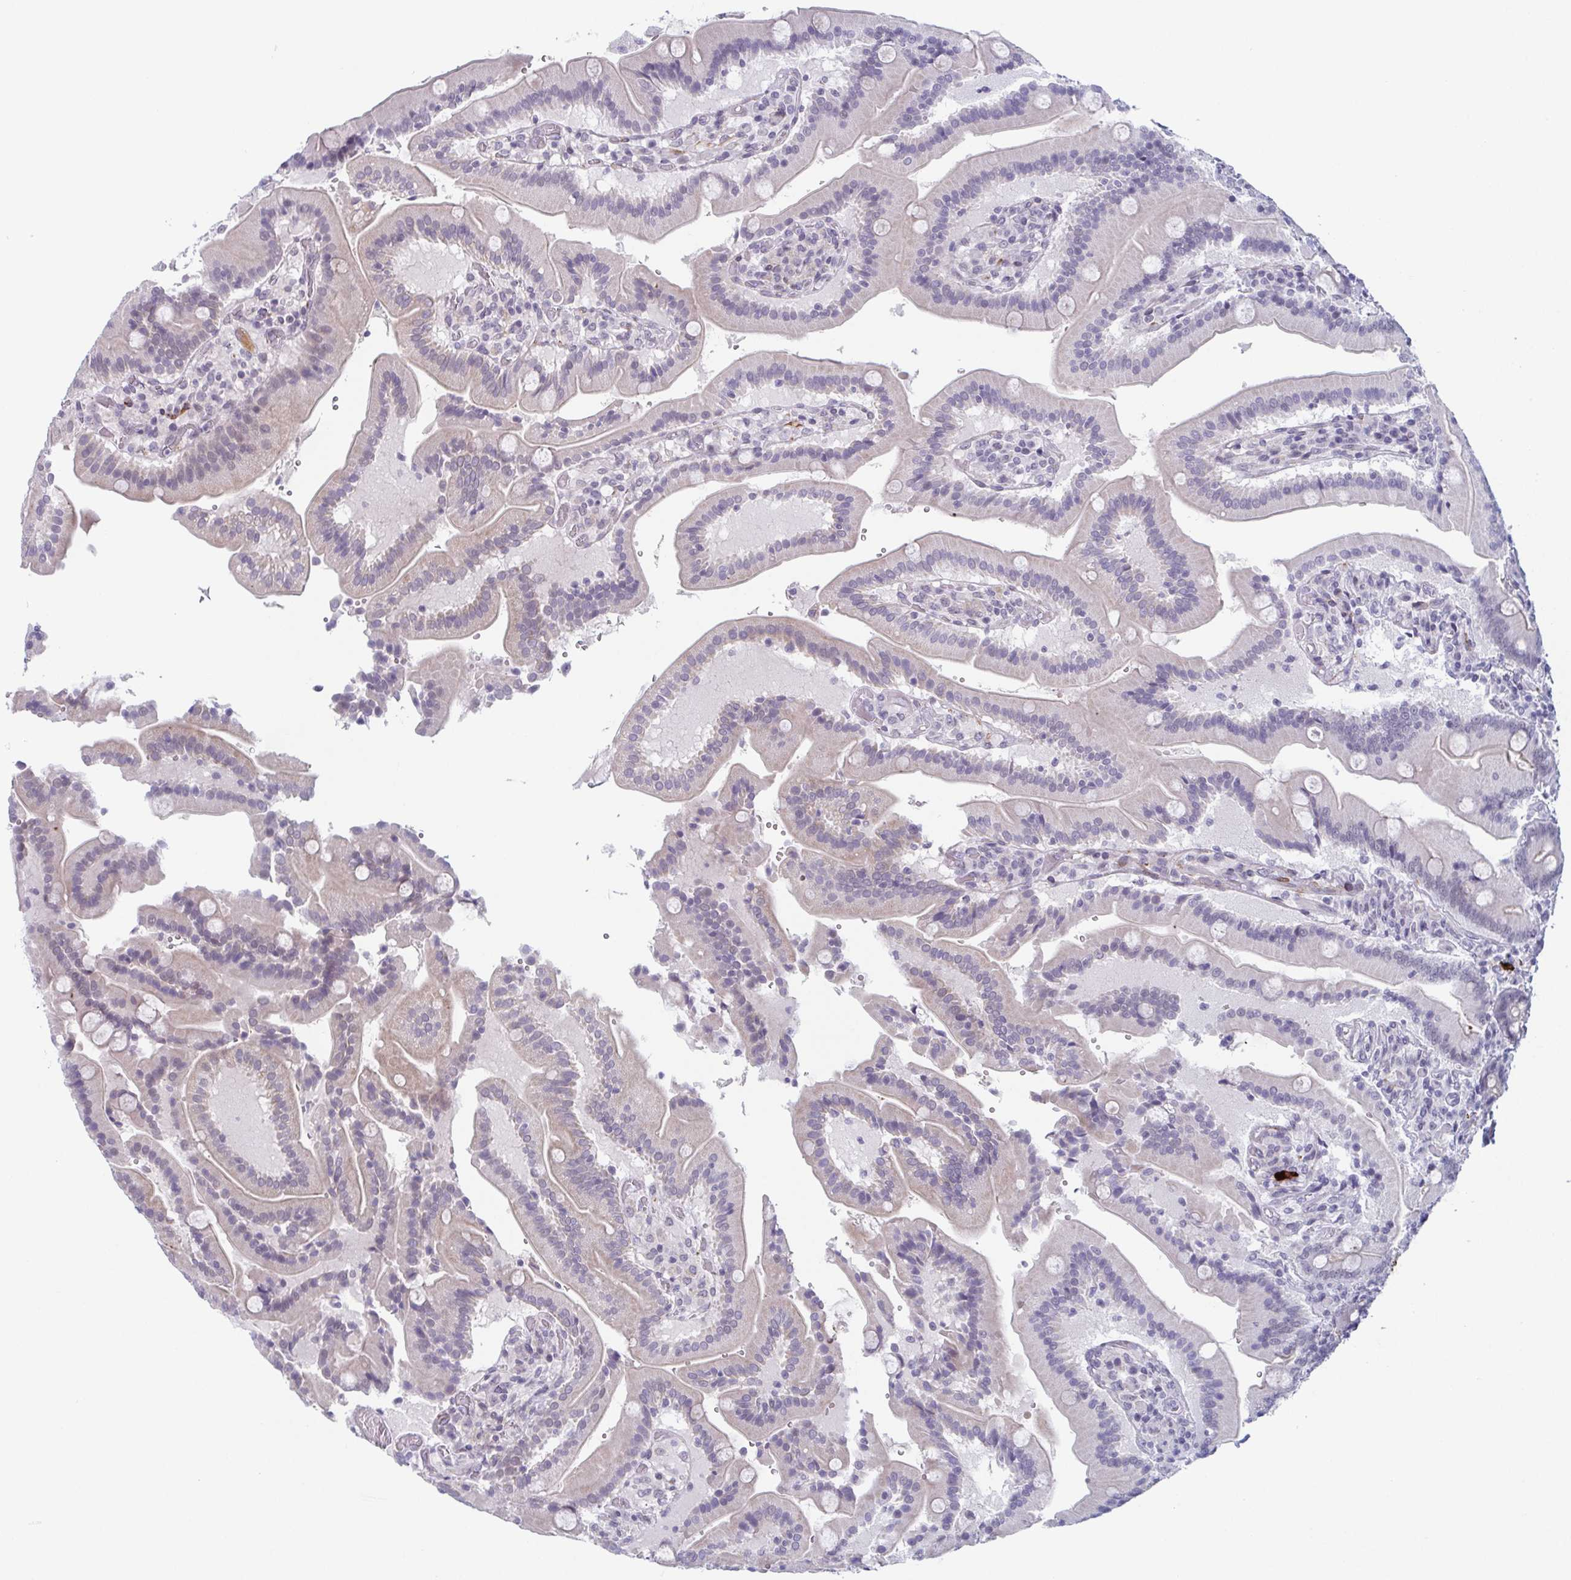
{"staining": {"intensity": "negative", "quantity": "none", "location": "none"}, "tissue": "duodenum", "cell_type": "Glandular cells", "image_type": "normal", "snomed": [{"axis": "morphology", "description": "Normal tissue, NOS"}, {"axis": "topography", "description": "Duodenum"}], "caption": "There is no significant expression in glandular cells of duodenum.", "gene": "ZFP64", "patient": {"sex": "female", "age": 62}}